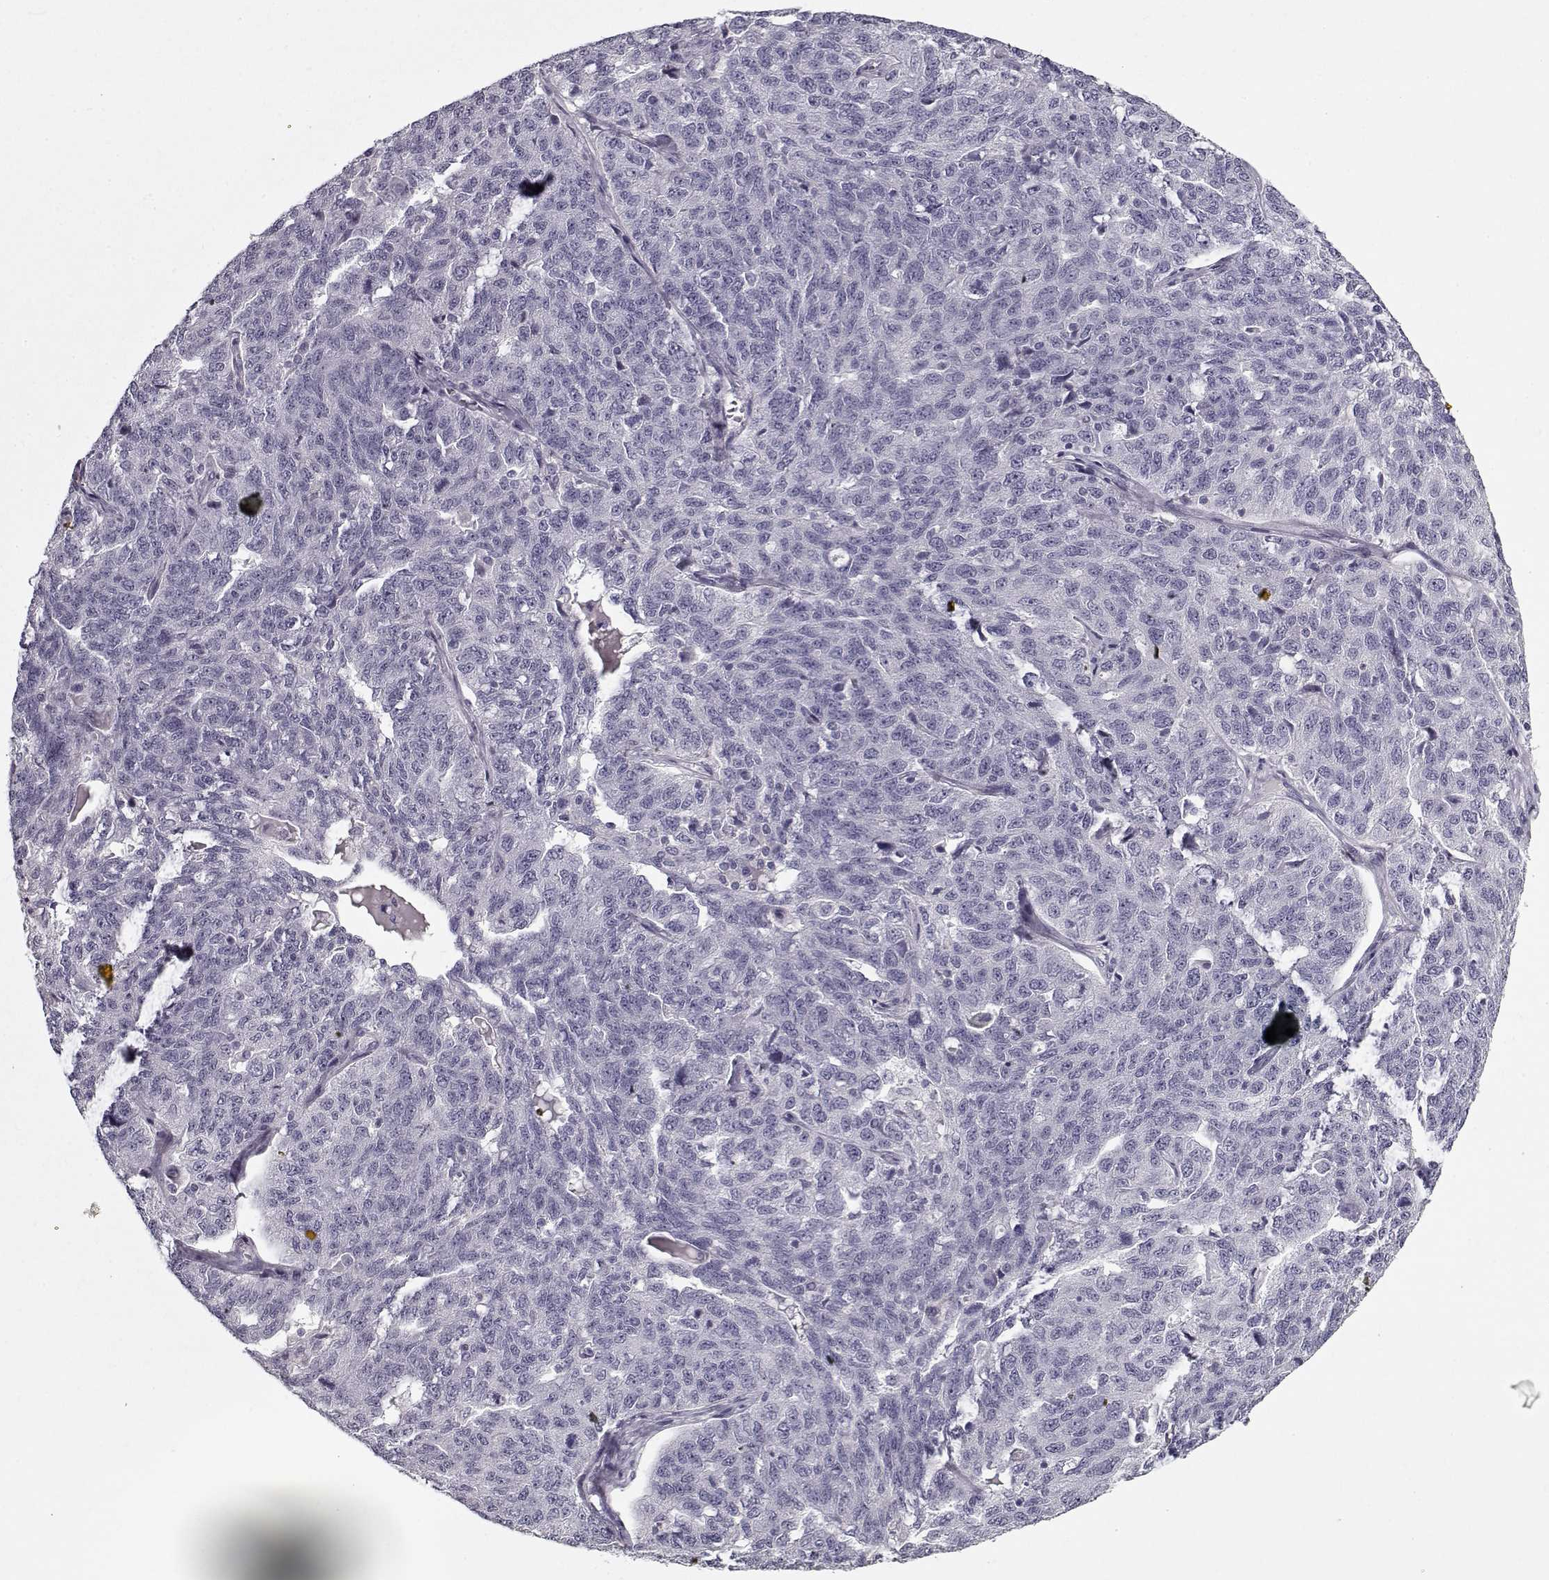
{"staining": {"intensity": "negative", "quantity": "none", "location": "none"}, "tissue": "ovarian cancer", "cell_type": "Tumor cells", "image_type": "cancer", "snomed": [{"axis": "morphology", "description": "Cystadenocarcinoma, serous, NOS"}, {"axis": "topography", "description": "Ovary"}], "caption": "Immunohistochemical staining of human ovarian cancer (serous cystadenocarcinoma) demonstrates no significant expression in tumor cells. (Immunohistochemistry, brightfield microscopy, high magnification).", "gene": "PNMT", "patient": {"sex": "female", "age": 71}}